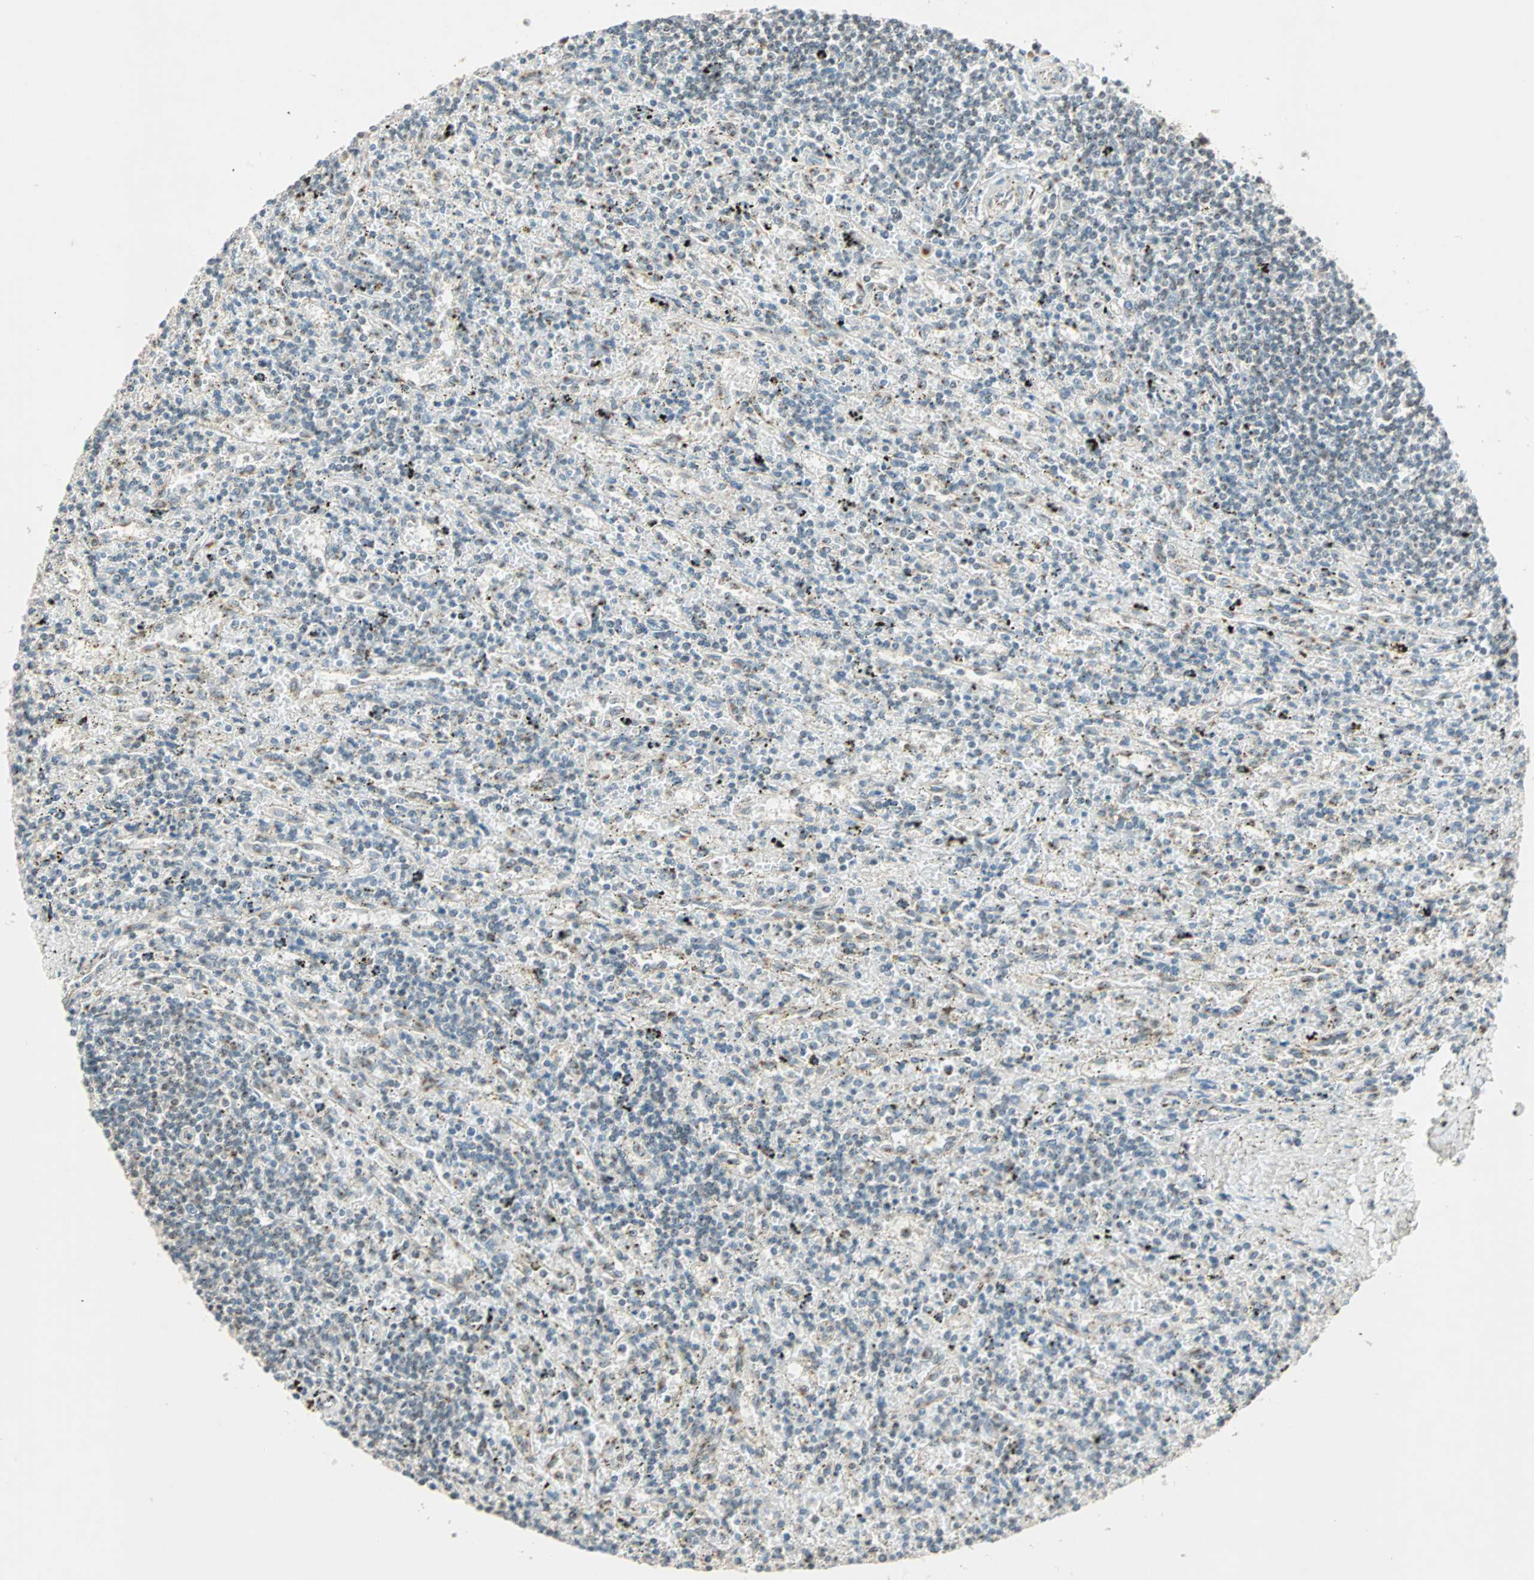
{"staining": {"intensity": "negative", "quantity": "none", "location": "none"}, "tissue": "lymphoma", "cell_type": "Tumor cells", "image_type": "cancer", "snomed": [{"axis": "morphology", "description": "Malignant lymphoma, non-Hodgkin's type, Low grade"}, {"axis": "topography", "description": "Spleen"}], "caption": "Immunohistochemistry (IHC) photomicrograph of human malignant lymphoma, non-Hodgkin's type (low-grade) stained for a protein (brown), which displays no positivity in tumor cells.", "gene": "PRDM2", "patient": {"sex": "male", "age": 76}}